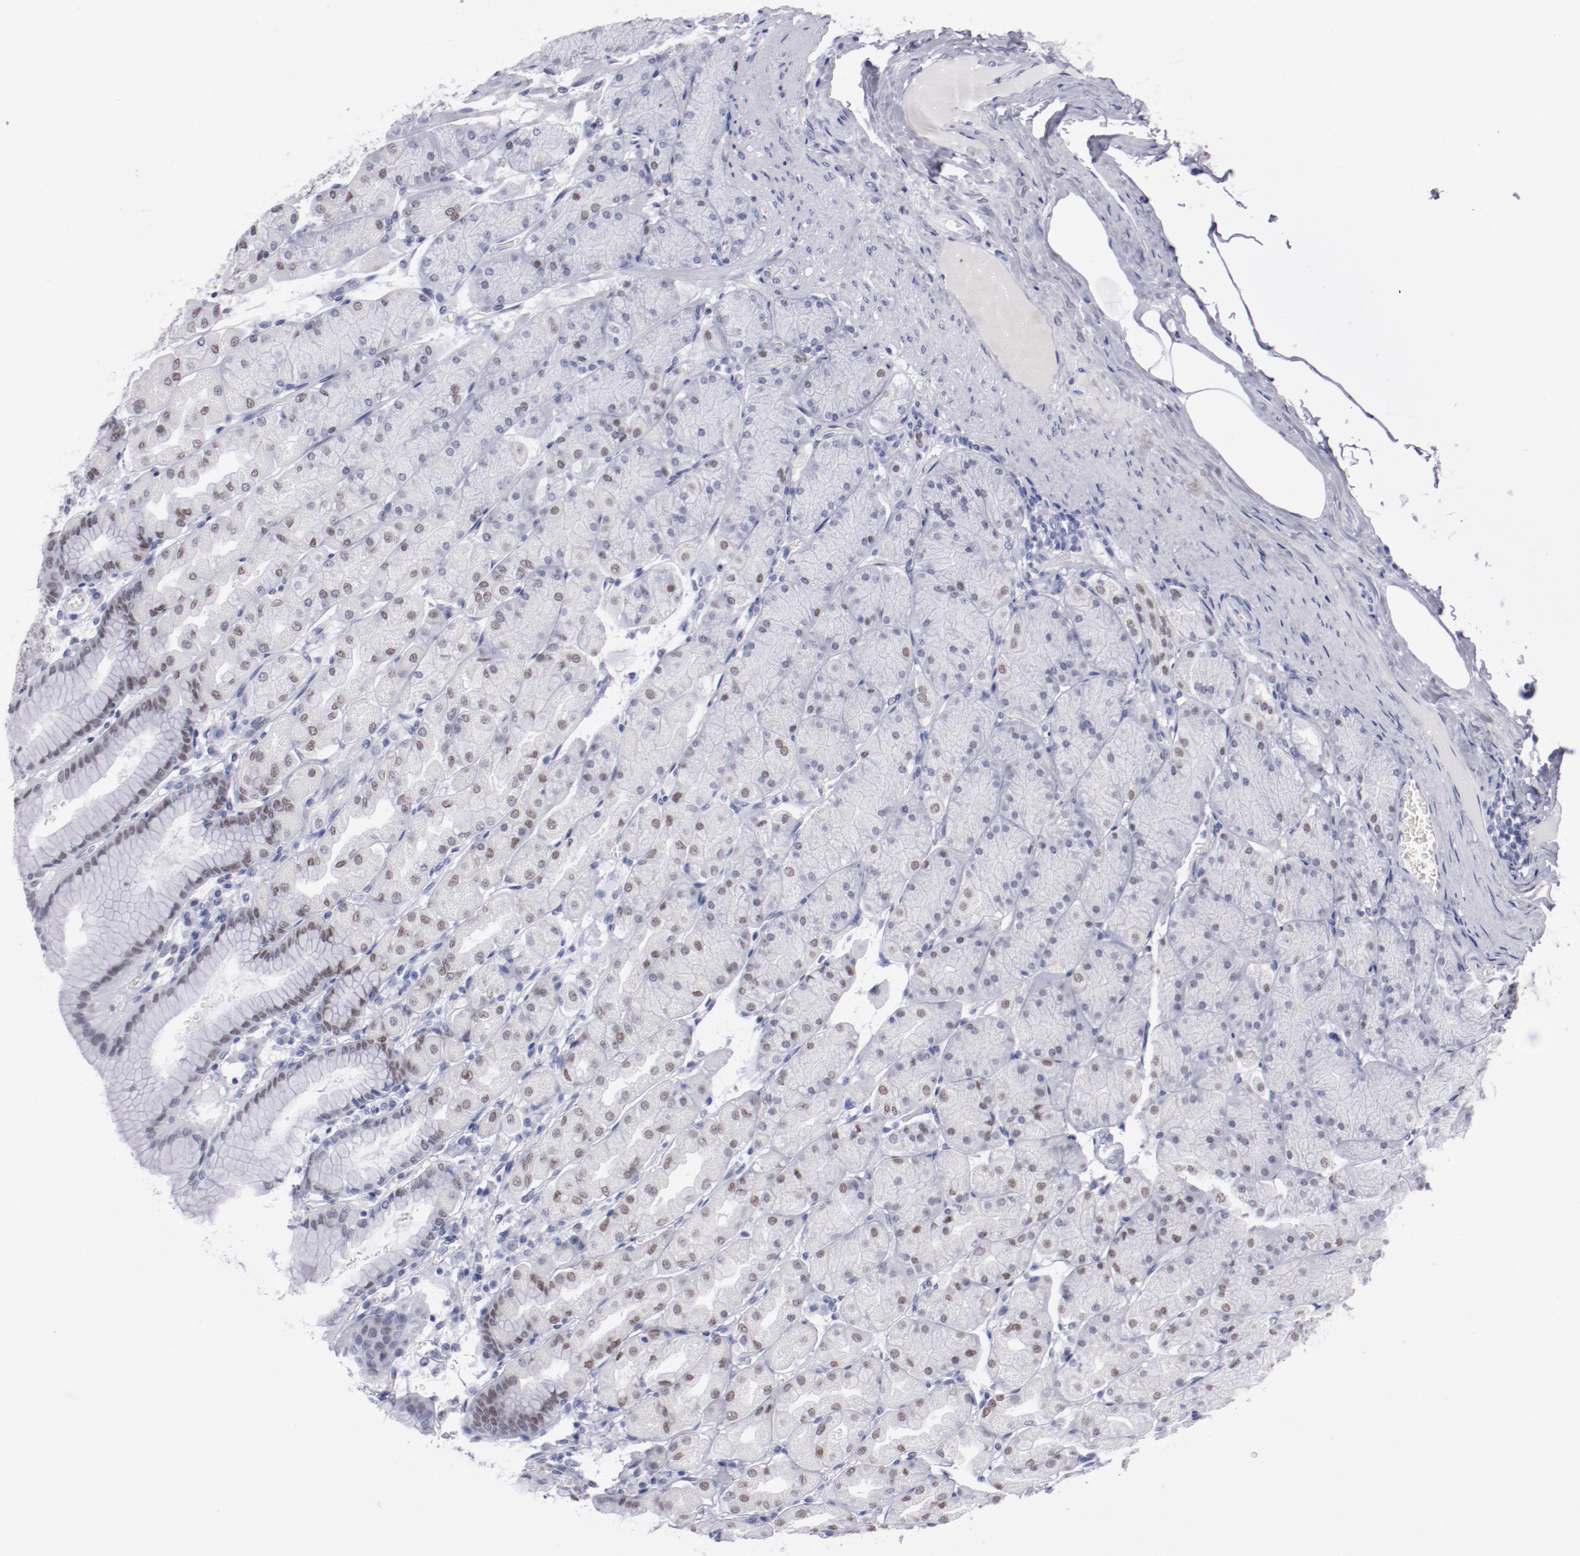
{"staining": {"intensity": "weak", "quantity": "25%-75%", "location": "nuclear"}, "tissue": "stomach", "cell_type": "Glandular cells", "image_type": "normal", "snomed": [{"axis": "morphology", "description": "Normal tissue, NOS"}, {"axis": "topography", "description": "Stomach, upper"}], "caption": "High-magnification brightfield microscopy of normal stomach stained with DAB (brown) and counterstained with hematoxylin (blue). glandular cells exhibit weak nuclear staining is appreciated in about25%-75% of cells. (DAB (3,3'-diaminobenzidine) = brown stain, brightfield microscopy at high magnification).", "gene": "HNF1B", "patient": {"sex": "female", "age": 56}}